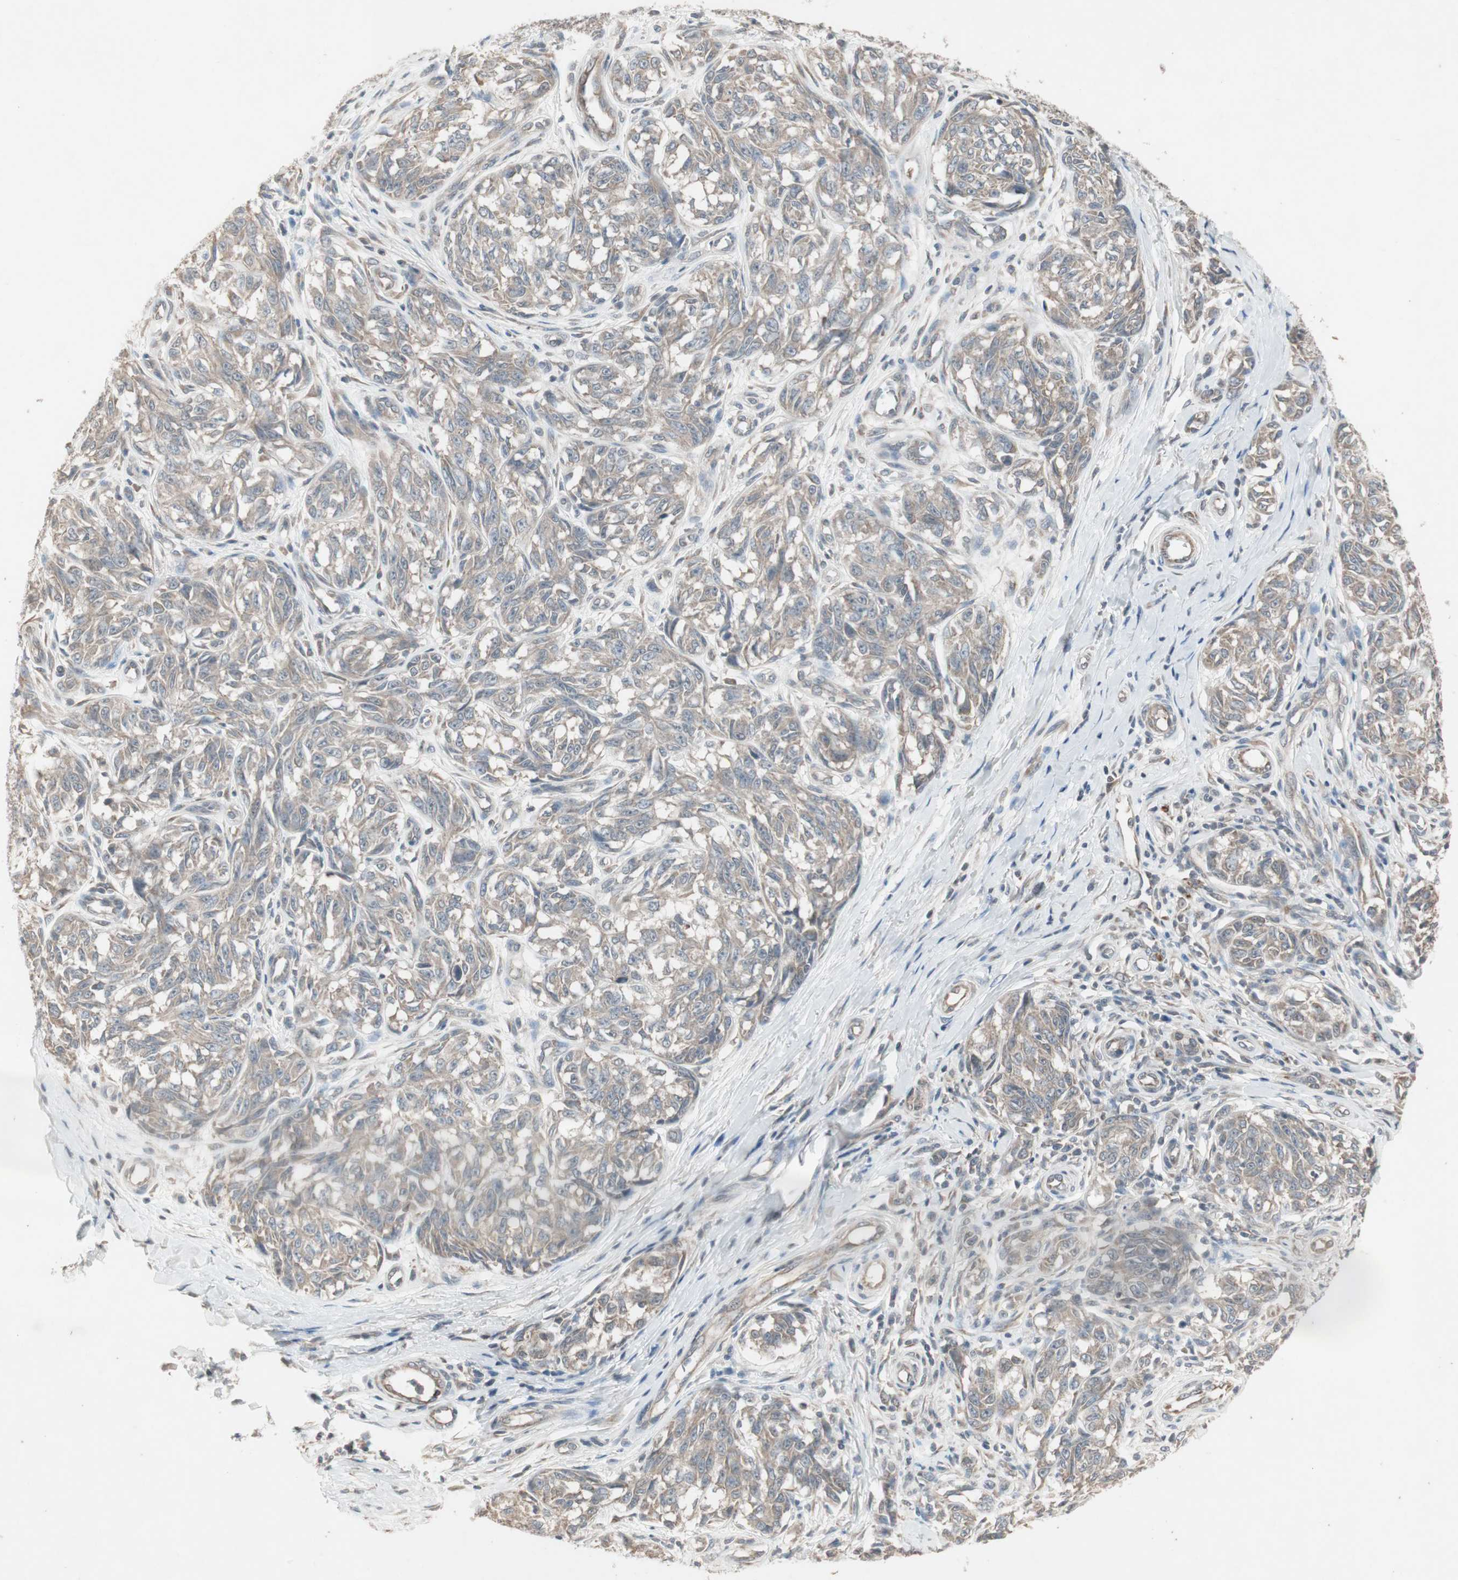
{"staining": {"intensity": "weak", "quantity": ">75%", "location": "cytoplasmic/membranous"}, "tissue": "melanoma", "cell_type": "Tumor cells", "image_type": "cancer", "snomed": [{"axis": "morphology", "description": "Malignant melanoma, NOS"}, {"axis": "topography", "description": "Skin"}], "caption": "DAB (3,3'-diaminobenzidine) immunohistochemical staining of malignant melanoma displays weak cytoplasmic/membranous protein expression in about >75% of tumor cells.", "gene": "JMJD7-PLA2G4B", "patient": {"sex": "female", "age": 64}}